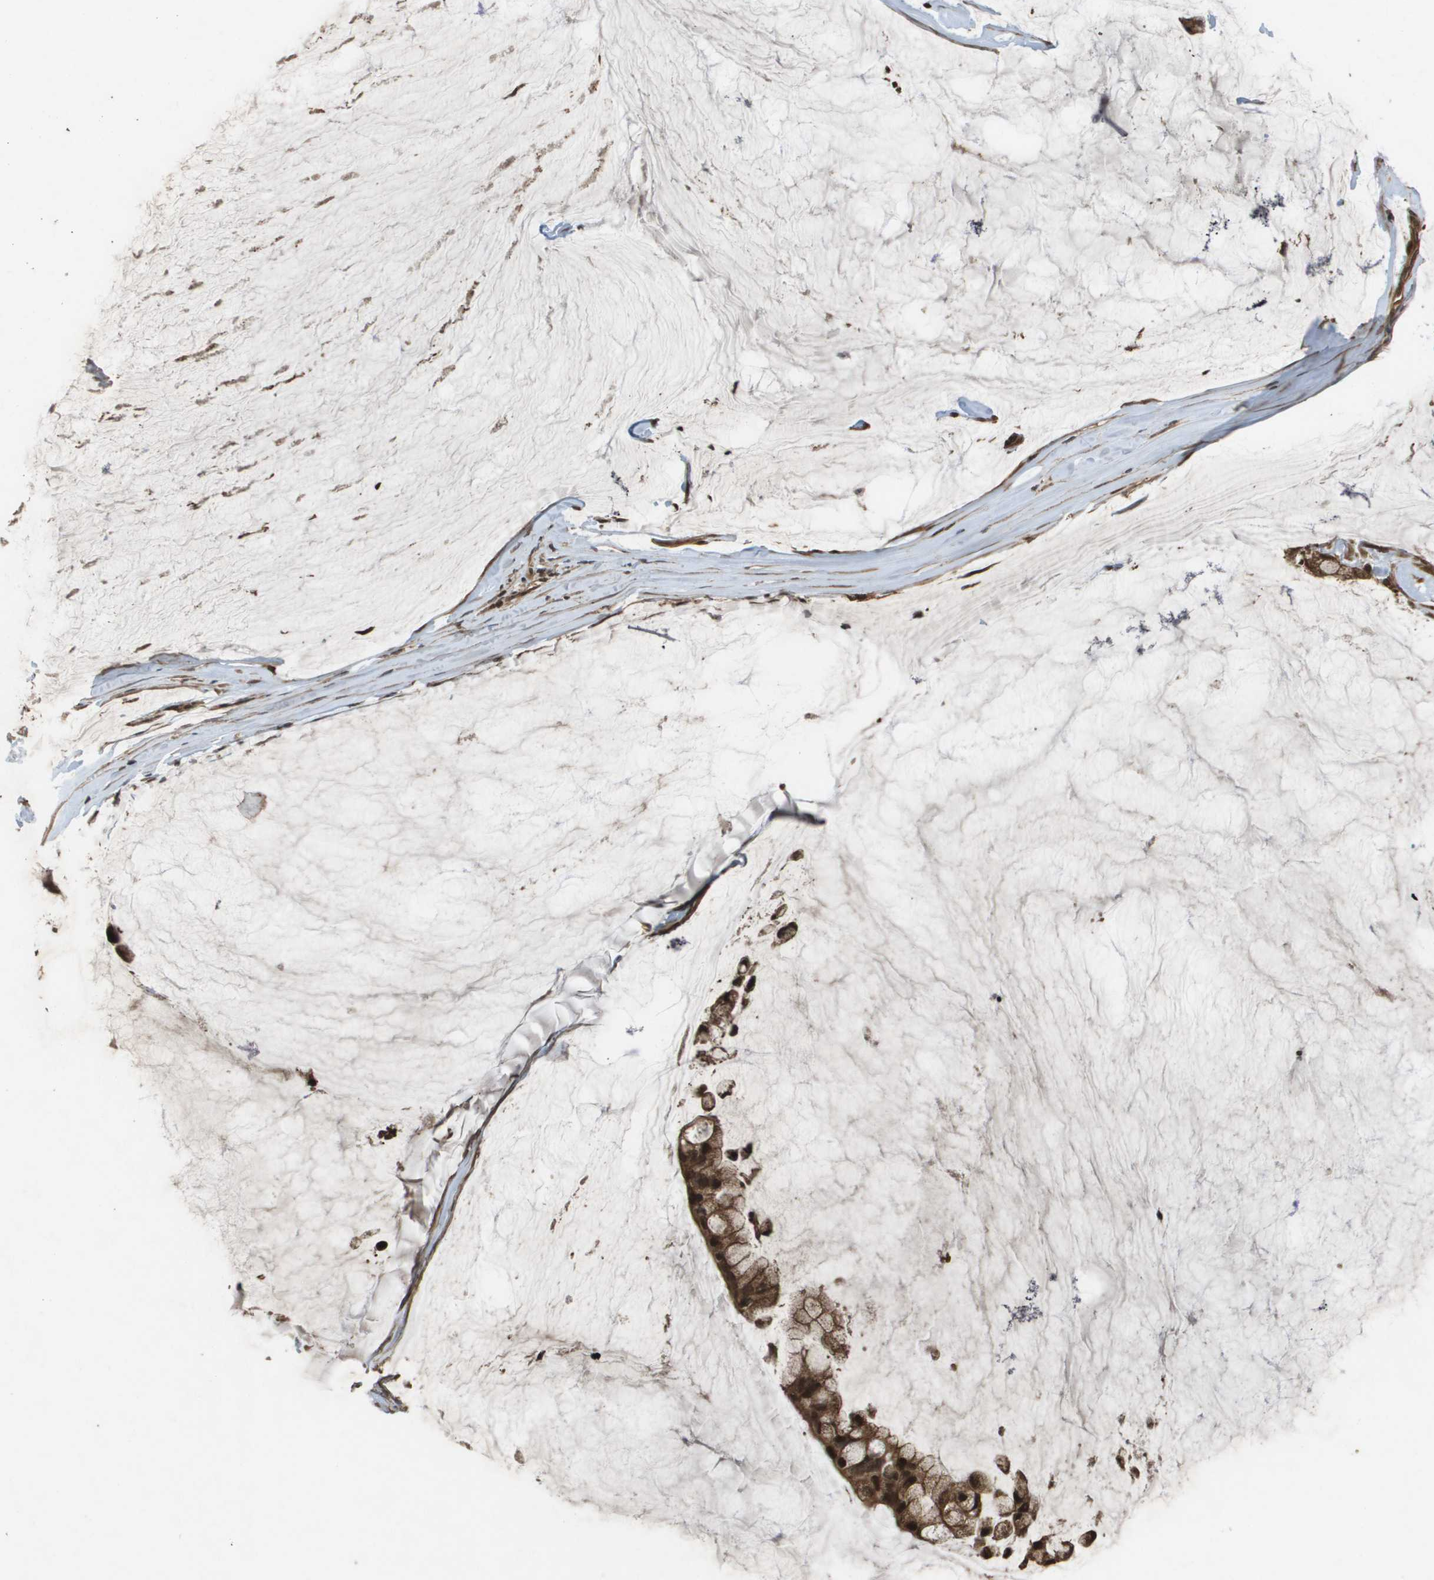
{"staining": {"intensity": "moderate", "quantity": ">75%", "location": "cytoplasmic/membranous,nuclear"}, "tissue": "ovarian cancer", "cell_type": "Tumor cells", "image_type": "cancer", "snomed": [{"axis": "morphology", "description": "Cystadenocarcinoma, mucinous, NOS"}, {"axis": "topography", "description": "Ovary"}], "caption": "Ovarian cancer (mucinous cystadenocarcinoma) stained with a brown dye displays moderate cytoplasmic/membranous and nuclear positive staining in about >75% of tumor cells.", "gene": "KIF11", "patient": {"sex": "female", "age": 39}}